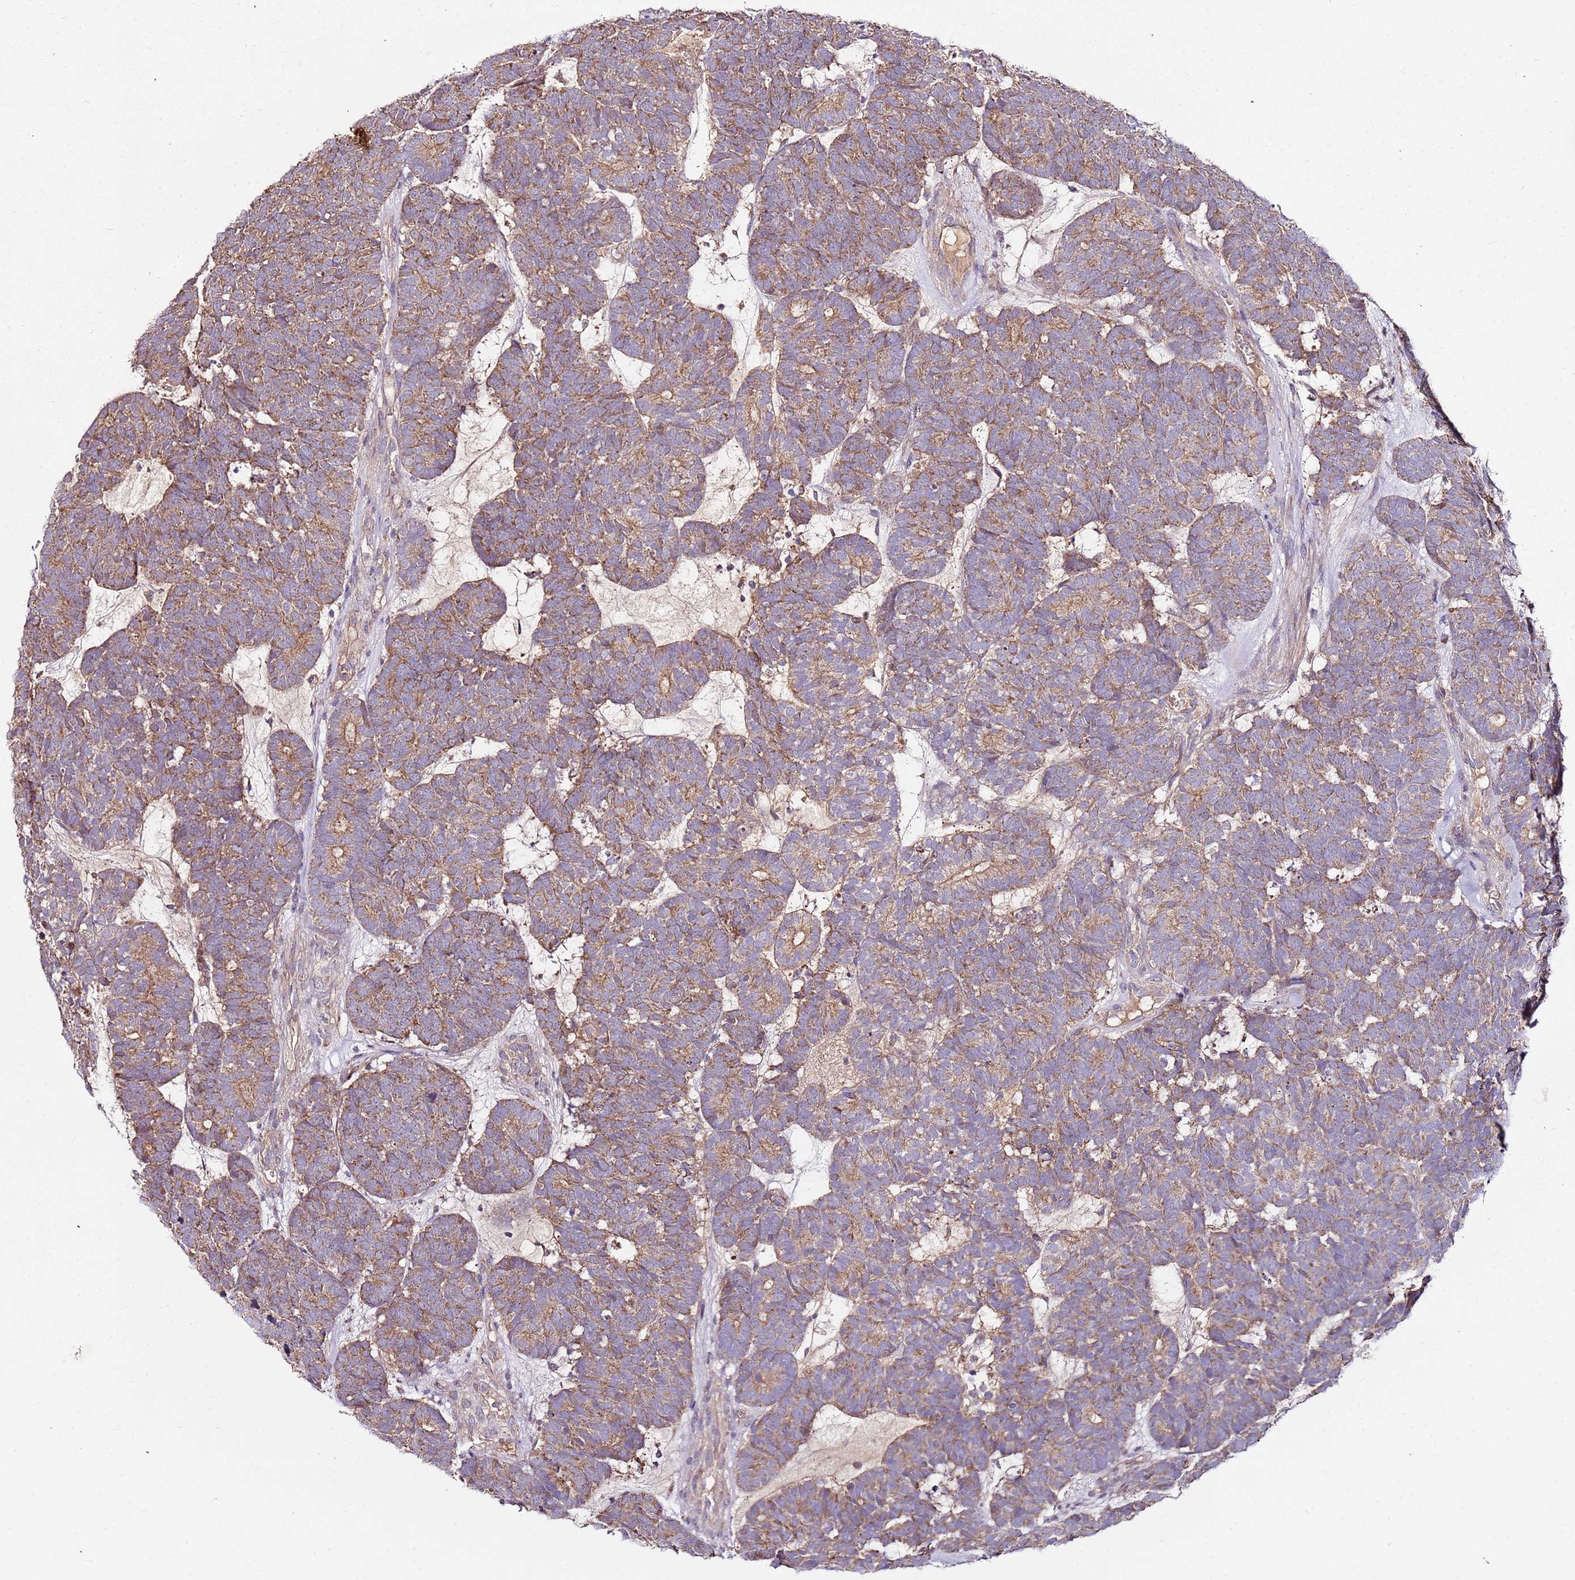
{"staining": {"intensity": "weak", "quantity": ">75%", "location": "cytoplasmic/membranous"}, "tissue": "head and neck cancer", "cell_type": "Tumor cells", "image_type": "cancer", "snomed": [{"axis": "morphology", "description": "Adenocarcinoma, NOS"}, {"axis": "topography", "description": "Head-Neck"}], "caption": "Brown immunohistochemical staining in human head and neck adenocarcinoma demonstrates weak cytoplasmic/membranous staining in about >75% of tumor cells.", "gene": "KRTAP21-3", "patient": {"sex": "female", "age": 81}}